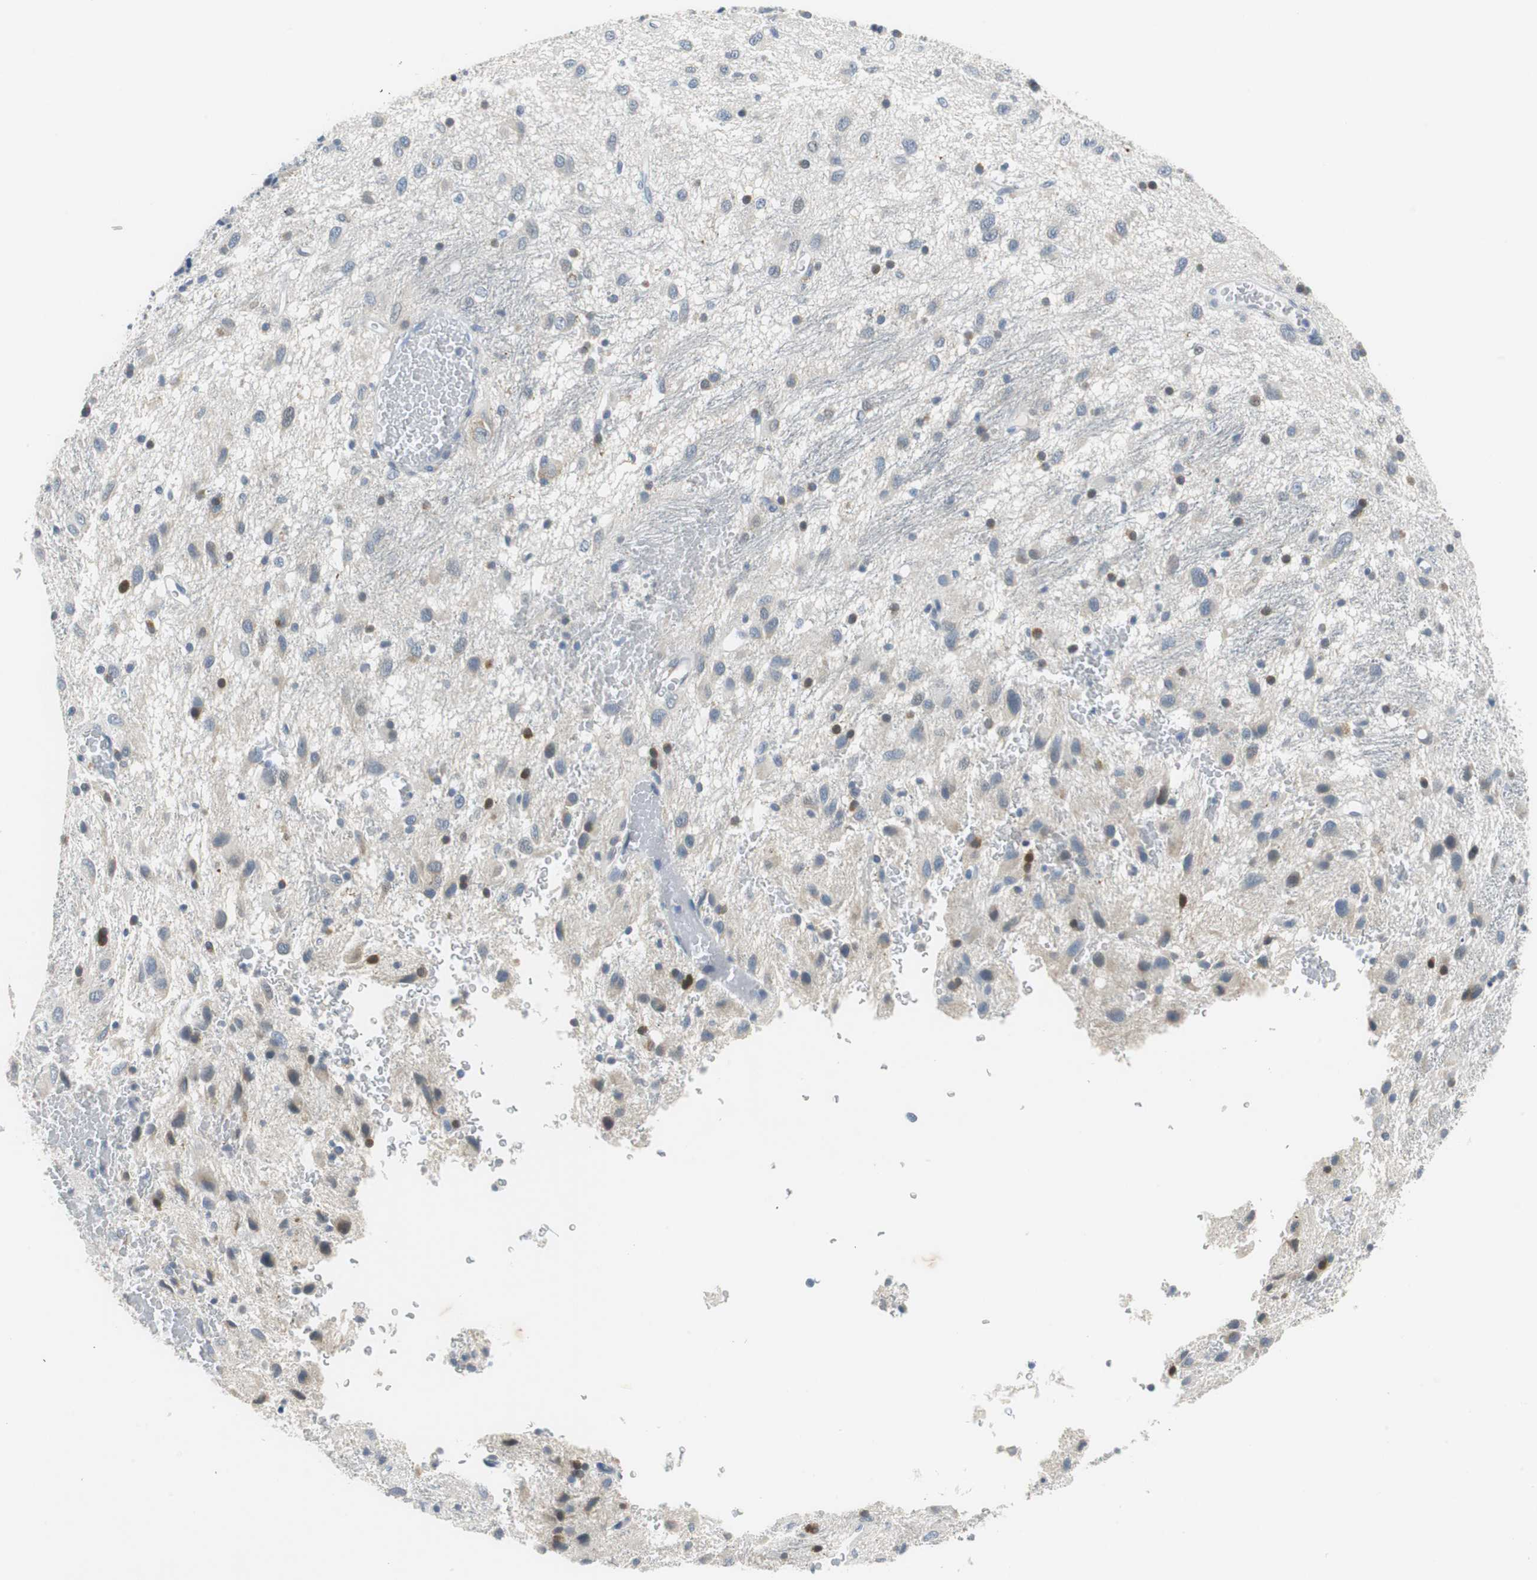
{"staining": {"intensity": "weak", "quantity": "<25%", "location": "cytoplasmic/membranous"}, "tissue": "glioma", "cell_type": "Tumor cells", "image_type": "cancer", "snomed": [{"axis": "morphology", "description": "Glioma, malignant, Low grade"}, {"axis": "topography", "description": "Brain"}], "caption": "Glioma was stained to show a protein in brown. There is no significant expression in tumor cells.", "gene": "GLCCI1", "patient": {"sex": "male", "age": 77}}